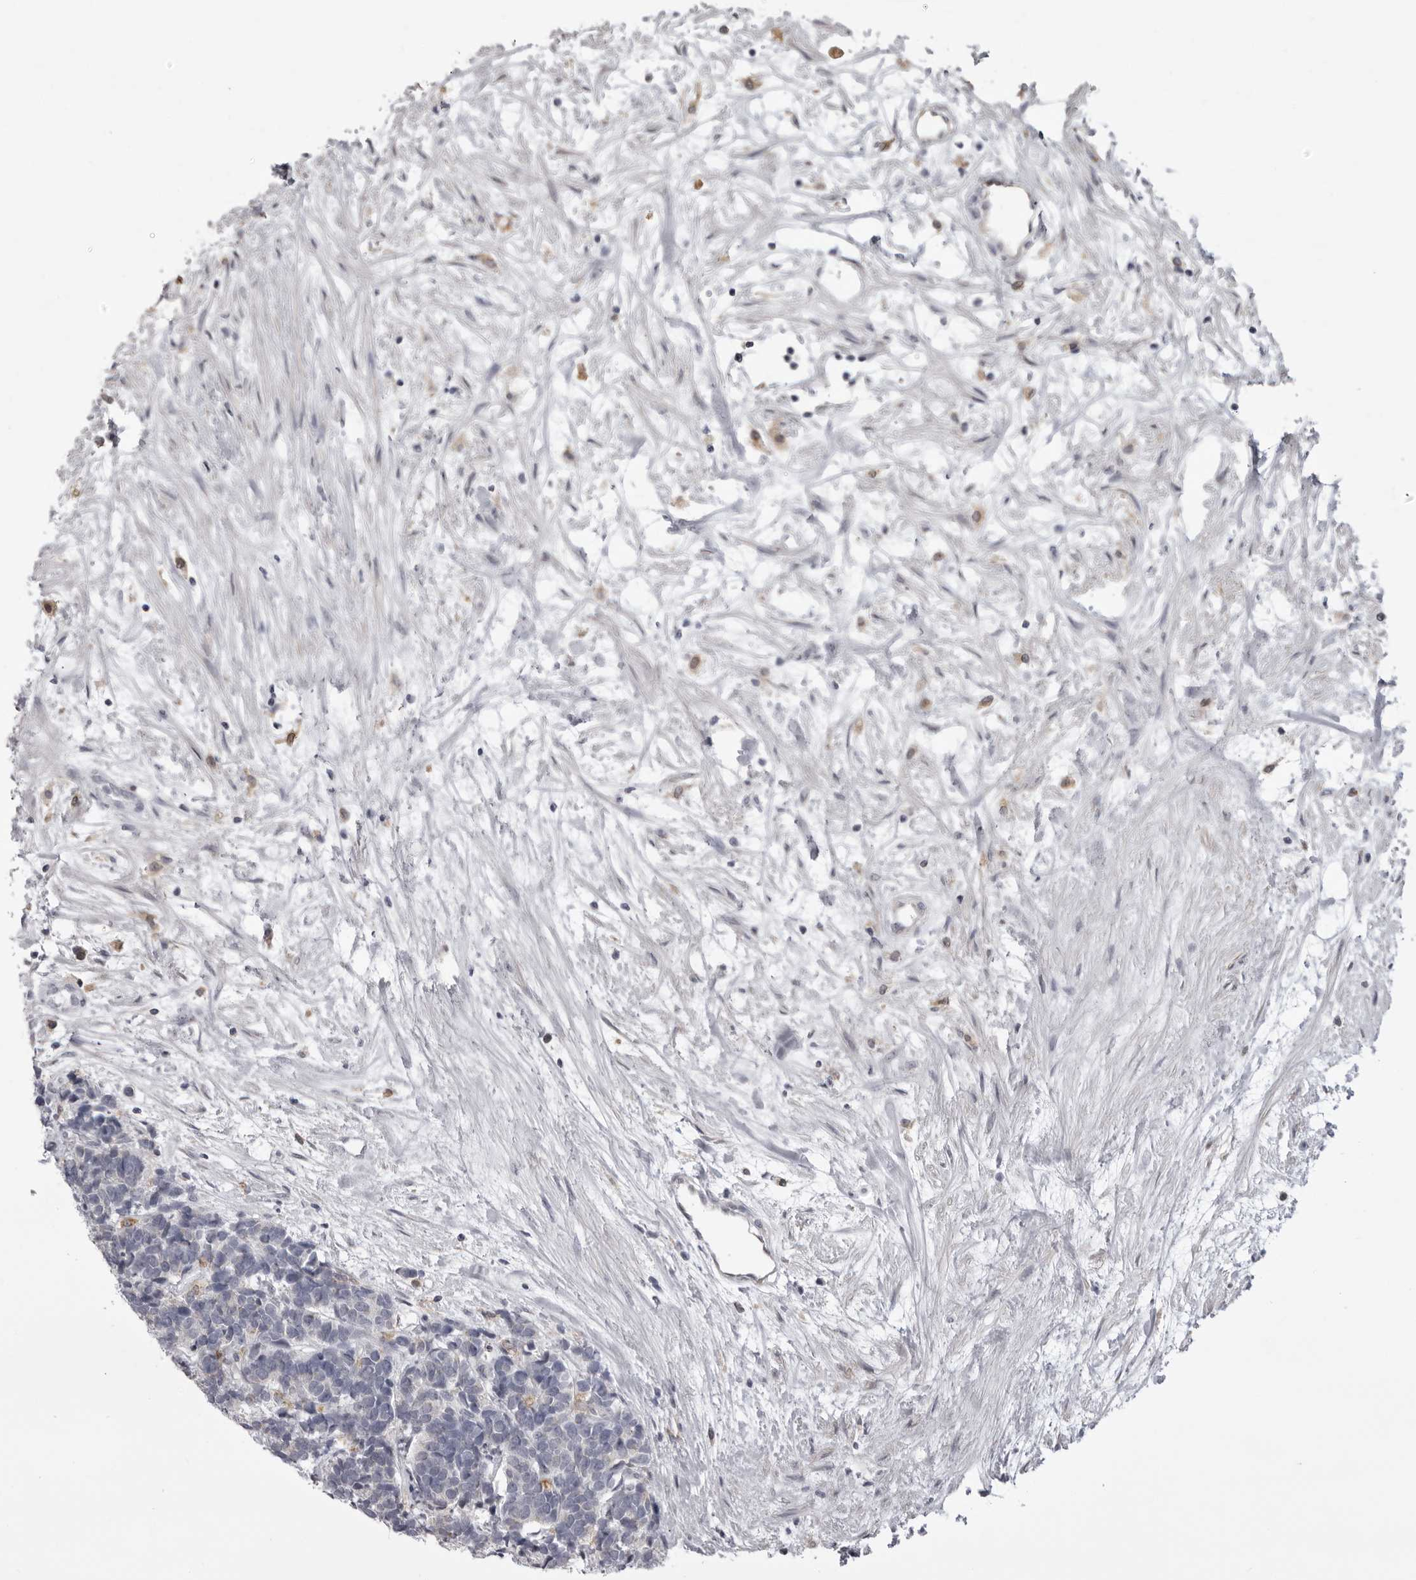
{"staining": {"intensity": "negative", "quantity": "none", "location": "none"}, "tissue": "carcinoid", "cell_type": "Tumor cells", "image_type": "cancer", "snomed": [{"axis": "morphology", "description": "Carcinoma, NOS"}, {"axis": "morphology", "description": "Carcinoid, malignant, NOS"}, {"axis": "topography", "description": "Urinary bladder"}], "caption": "A photomicrograph of carcinoma stained for a protein exhibits no brown staining in tumor cells. Nuclei are stained in blue.", "gene": "NCEH1", "patient": {"sex": "male", "age": 57}}